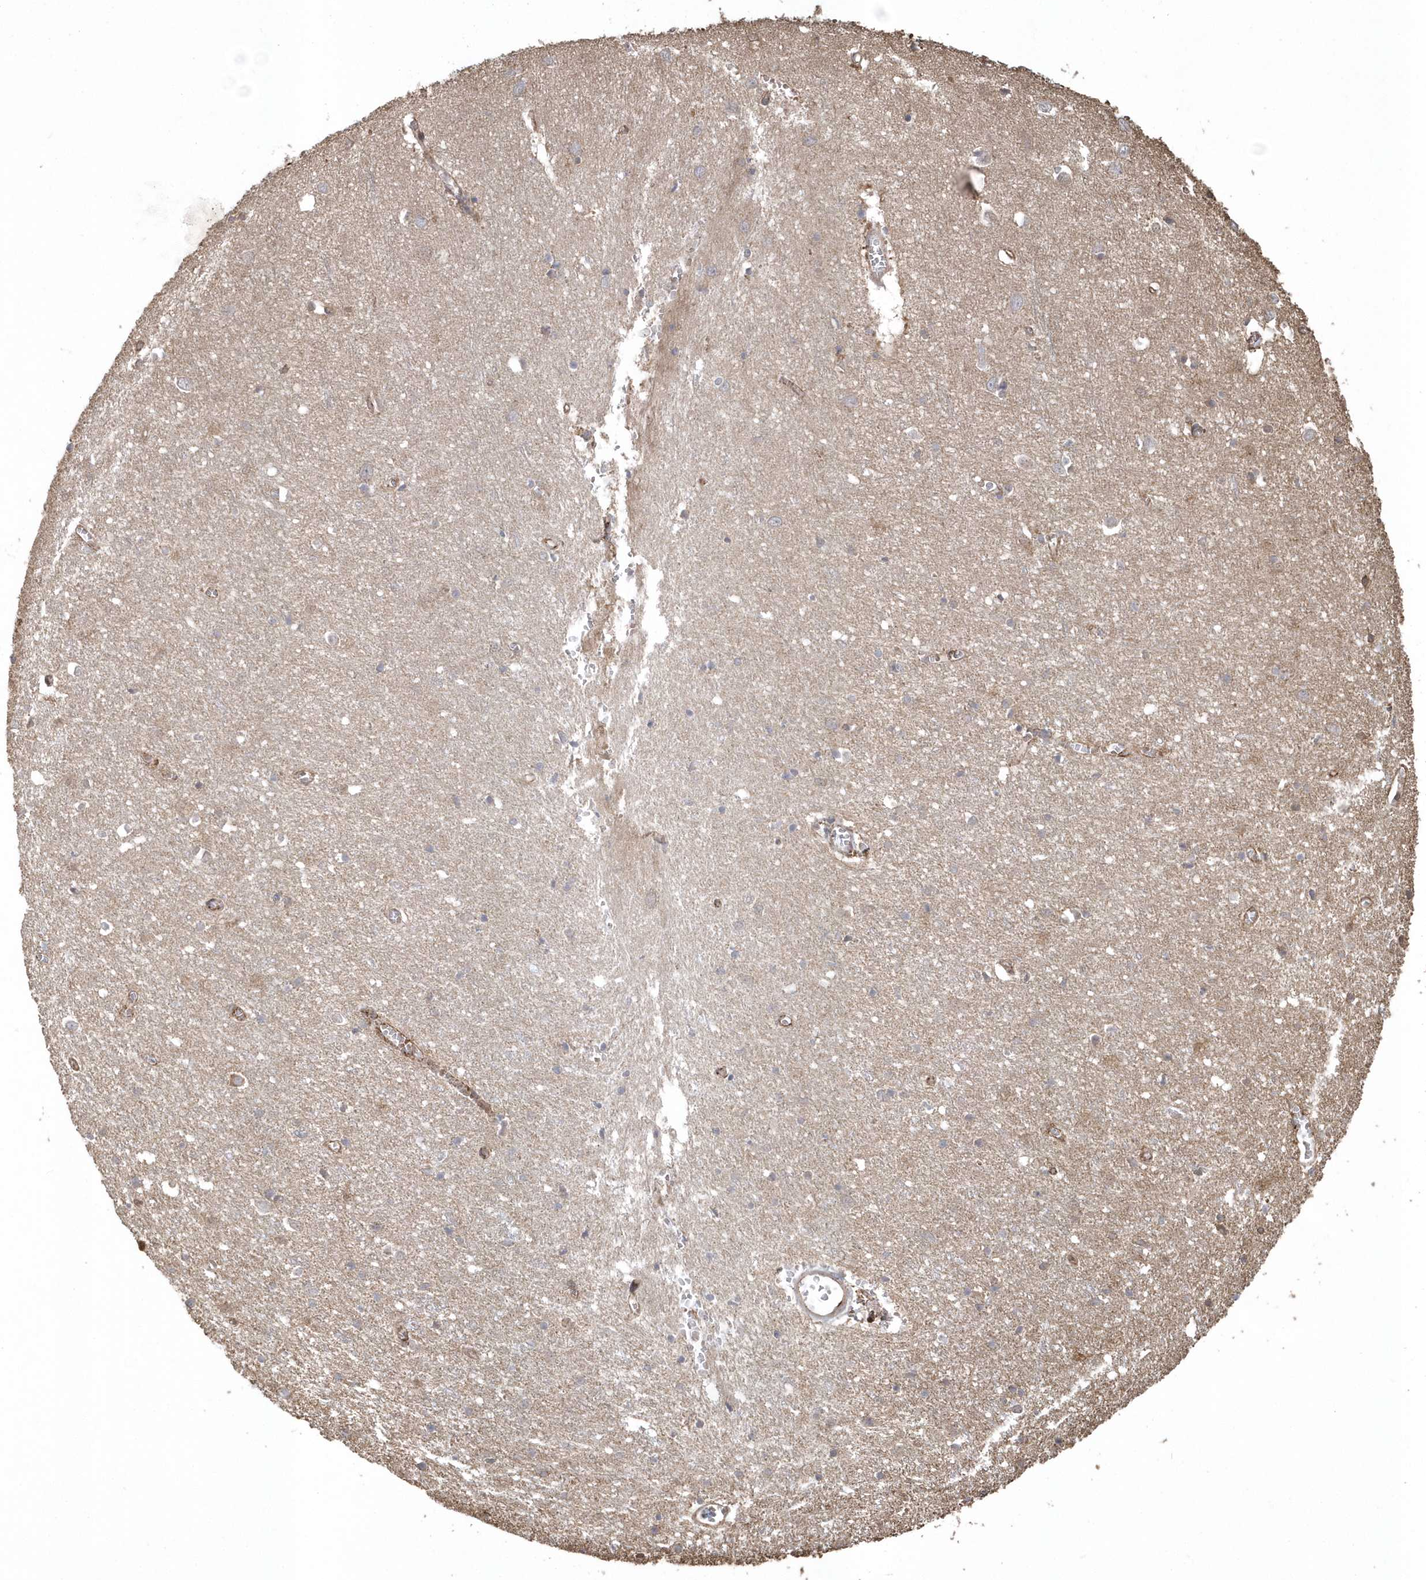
{"staining": {"intensity": "moderate", "quantity": ">75%", "location": "cytoplasmic/membranous"}, "tissue": "cerebral cortex", "cell_type": "Endothelial cells", "image_type": "normal", "snomed": [{"axis": "morphology", "description": "Normal tissue, NOS"}, {"axis": "topography", "description": "Cerebral cortex"}], "caption": "Protein expression analysis of unremarkable cerebral cortex shows moderate cytoplasmic/membranous expression in about >75% of endothelial cells.", "gene": "HERPUD1", "patient": {"sex": "female", "age": 64}}